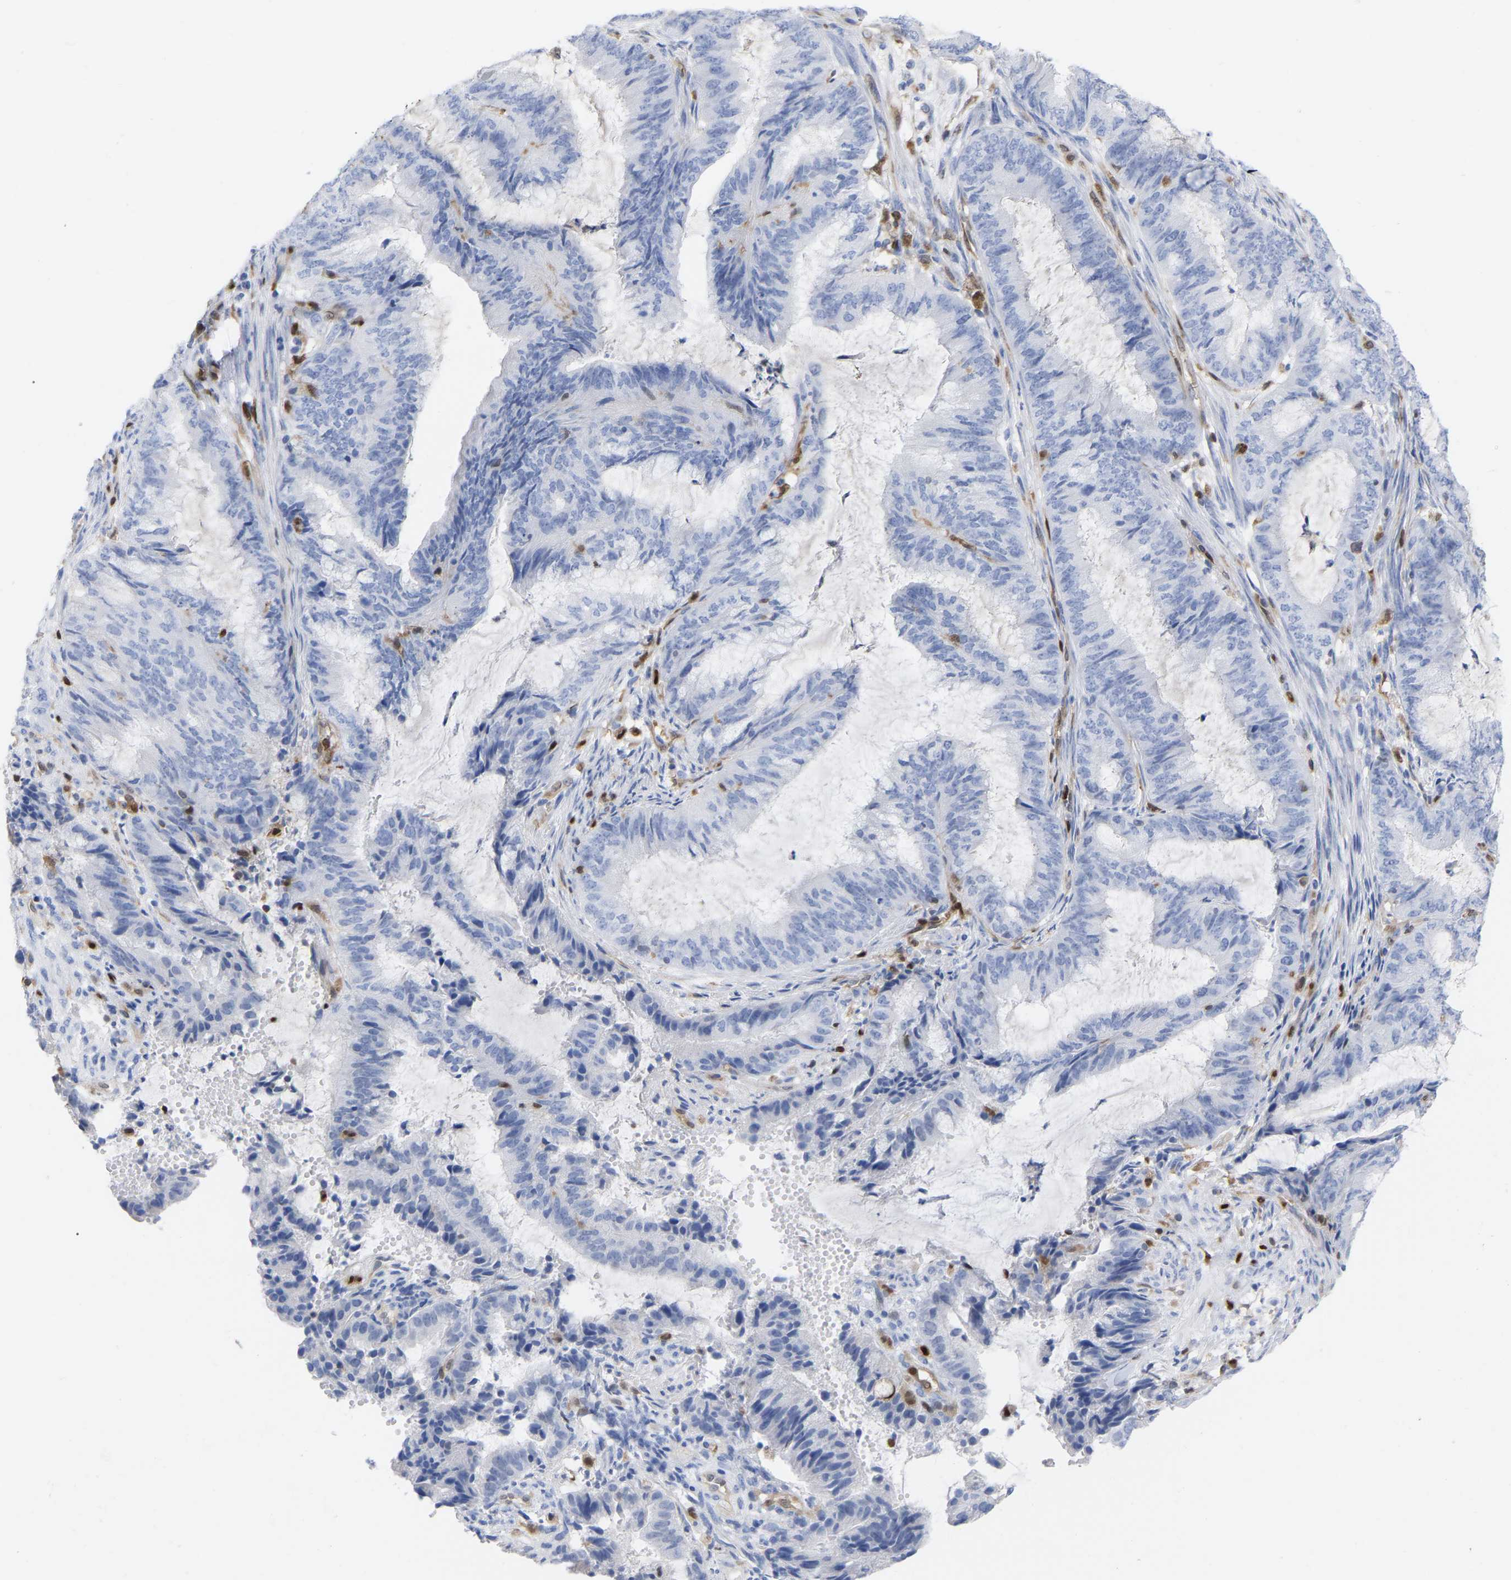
{"staining": {"intensity": "negative", "quantity": "none", "location": "none"}, "tissue": "endometrial cancer", "cell_type": "Tumor cells", "image_type": "cancer", "snomed": [{"axis": "morphology", "description": "Adenocarcinoma, NOS"}, {"axis": "topography", "description": "Endometrium"}], "caption": "A histopathology image of human adenocarcinoma (endometrial) is negative for staining in tumor cells. (DAB immunohistochemistry (IHC), high magnification).", "gene": "GIMAP4", "patient": {"sex": "female", "age": 51}}